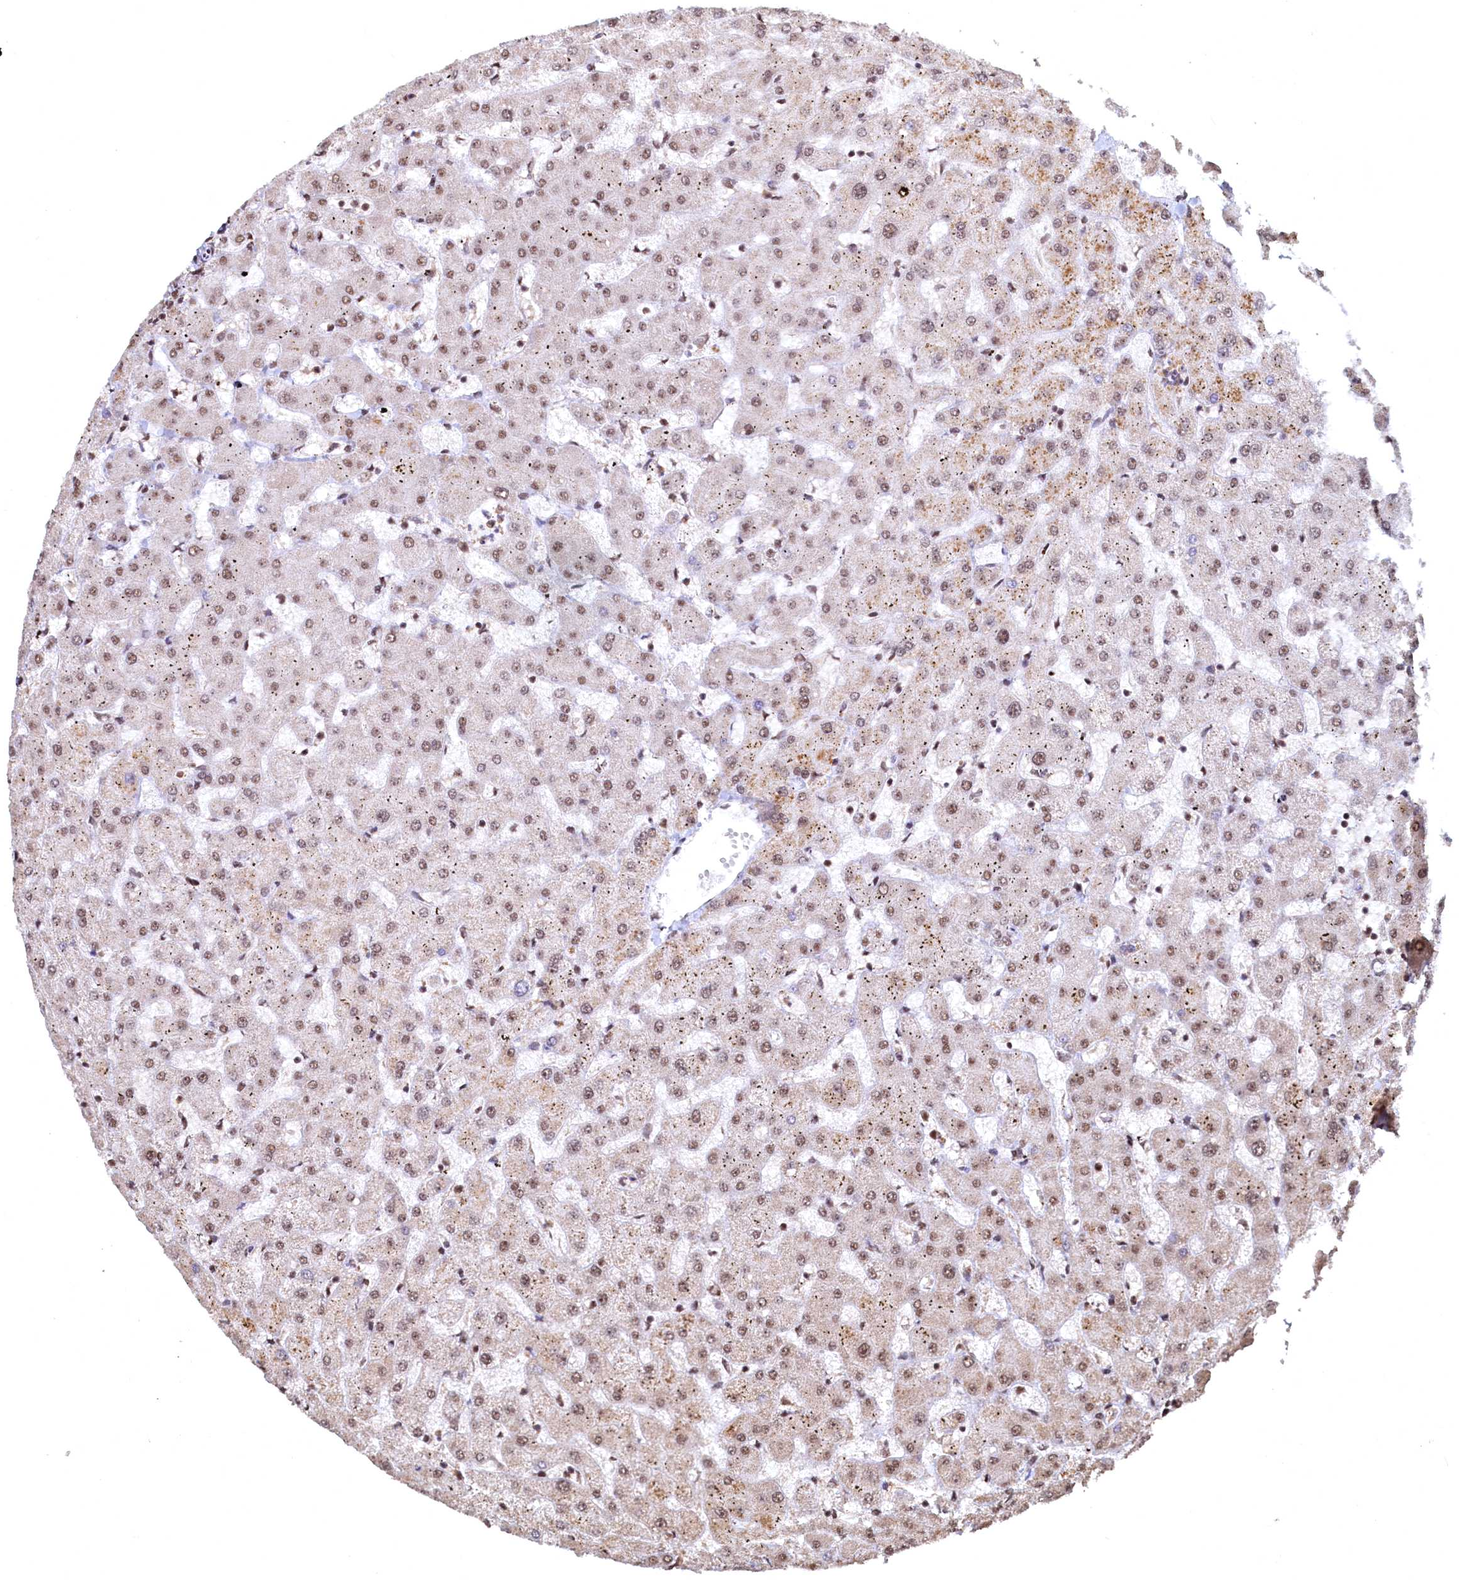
{"staining": {"intensity": "moderate", "quantity": ">75%", "location": "nuclear"}, "tissue": "liver", "cell_type": "Hepatocytes", "image_type": "normal", "snomed": [{"axis": "morphology", "description": "Normal tissue, NOS"}, {"axis": "topography", "description": "Liver"}], "caption": "Moderate nuclear expression for a protein is seen in approximately >75% of hepatocytes of normal liver using immunohistochemistry (IHC).", "gene": "RSRC2", "patient": {"sex": "female", "age": 63}}